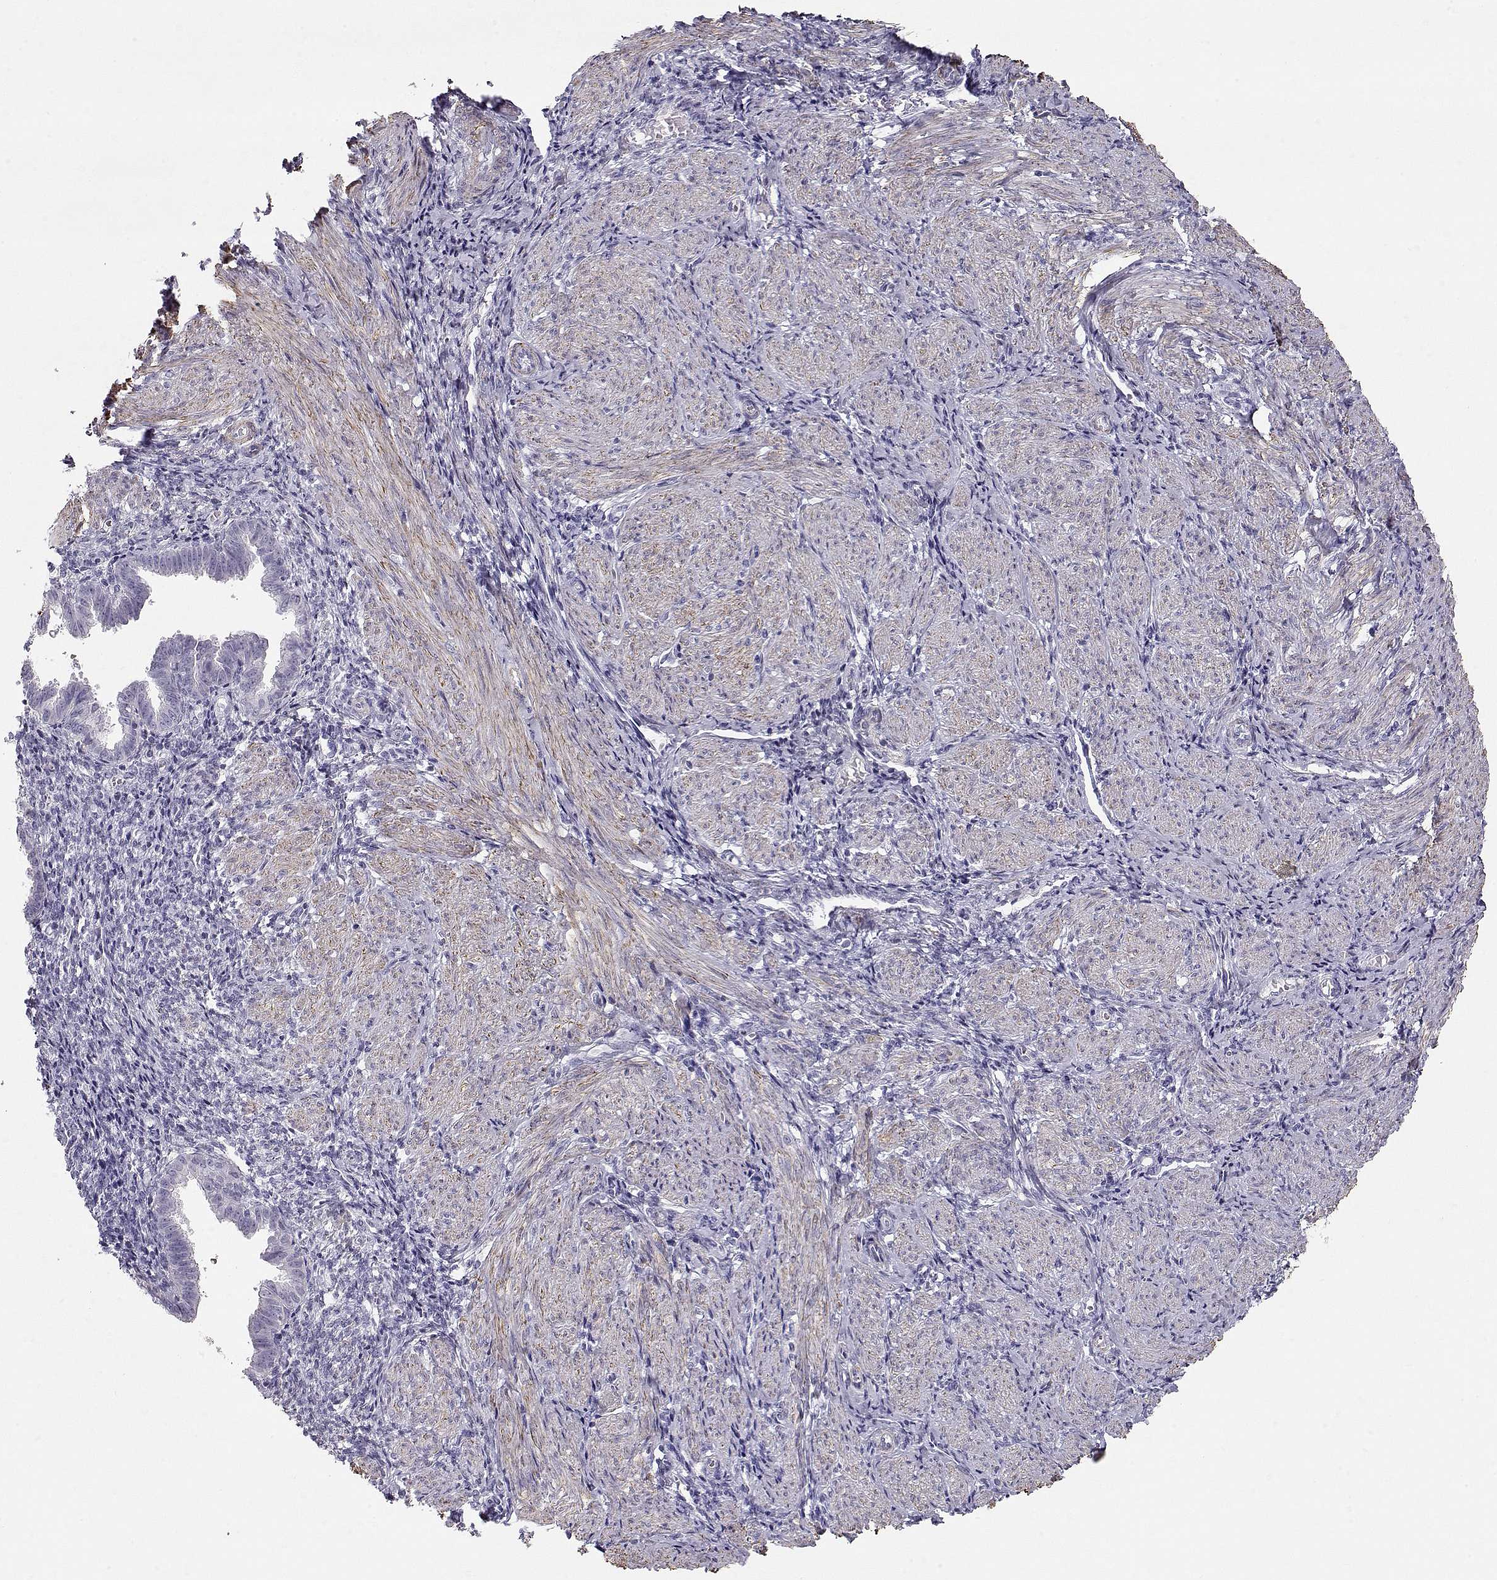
{"staining": {"intensity": "negative", "quantity": "none", "location": "none"}, "tissue": "endometrium", "cell_type": "Cells in endometrial stroma", "image_type": "normal", "snomed": [{"axis": "morphology", "description": "Normal tissue, NOS"}, {"axis": "topography", "description": "Endometrium"}], "caption": "The immunohistochemistry image has no significant expression in cells in endometrial stroma of endometrium.", "gene": "SLITRK3", "patient": {"sex": "female", "age": 37}}